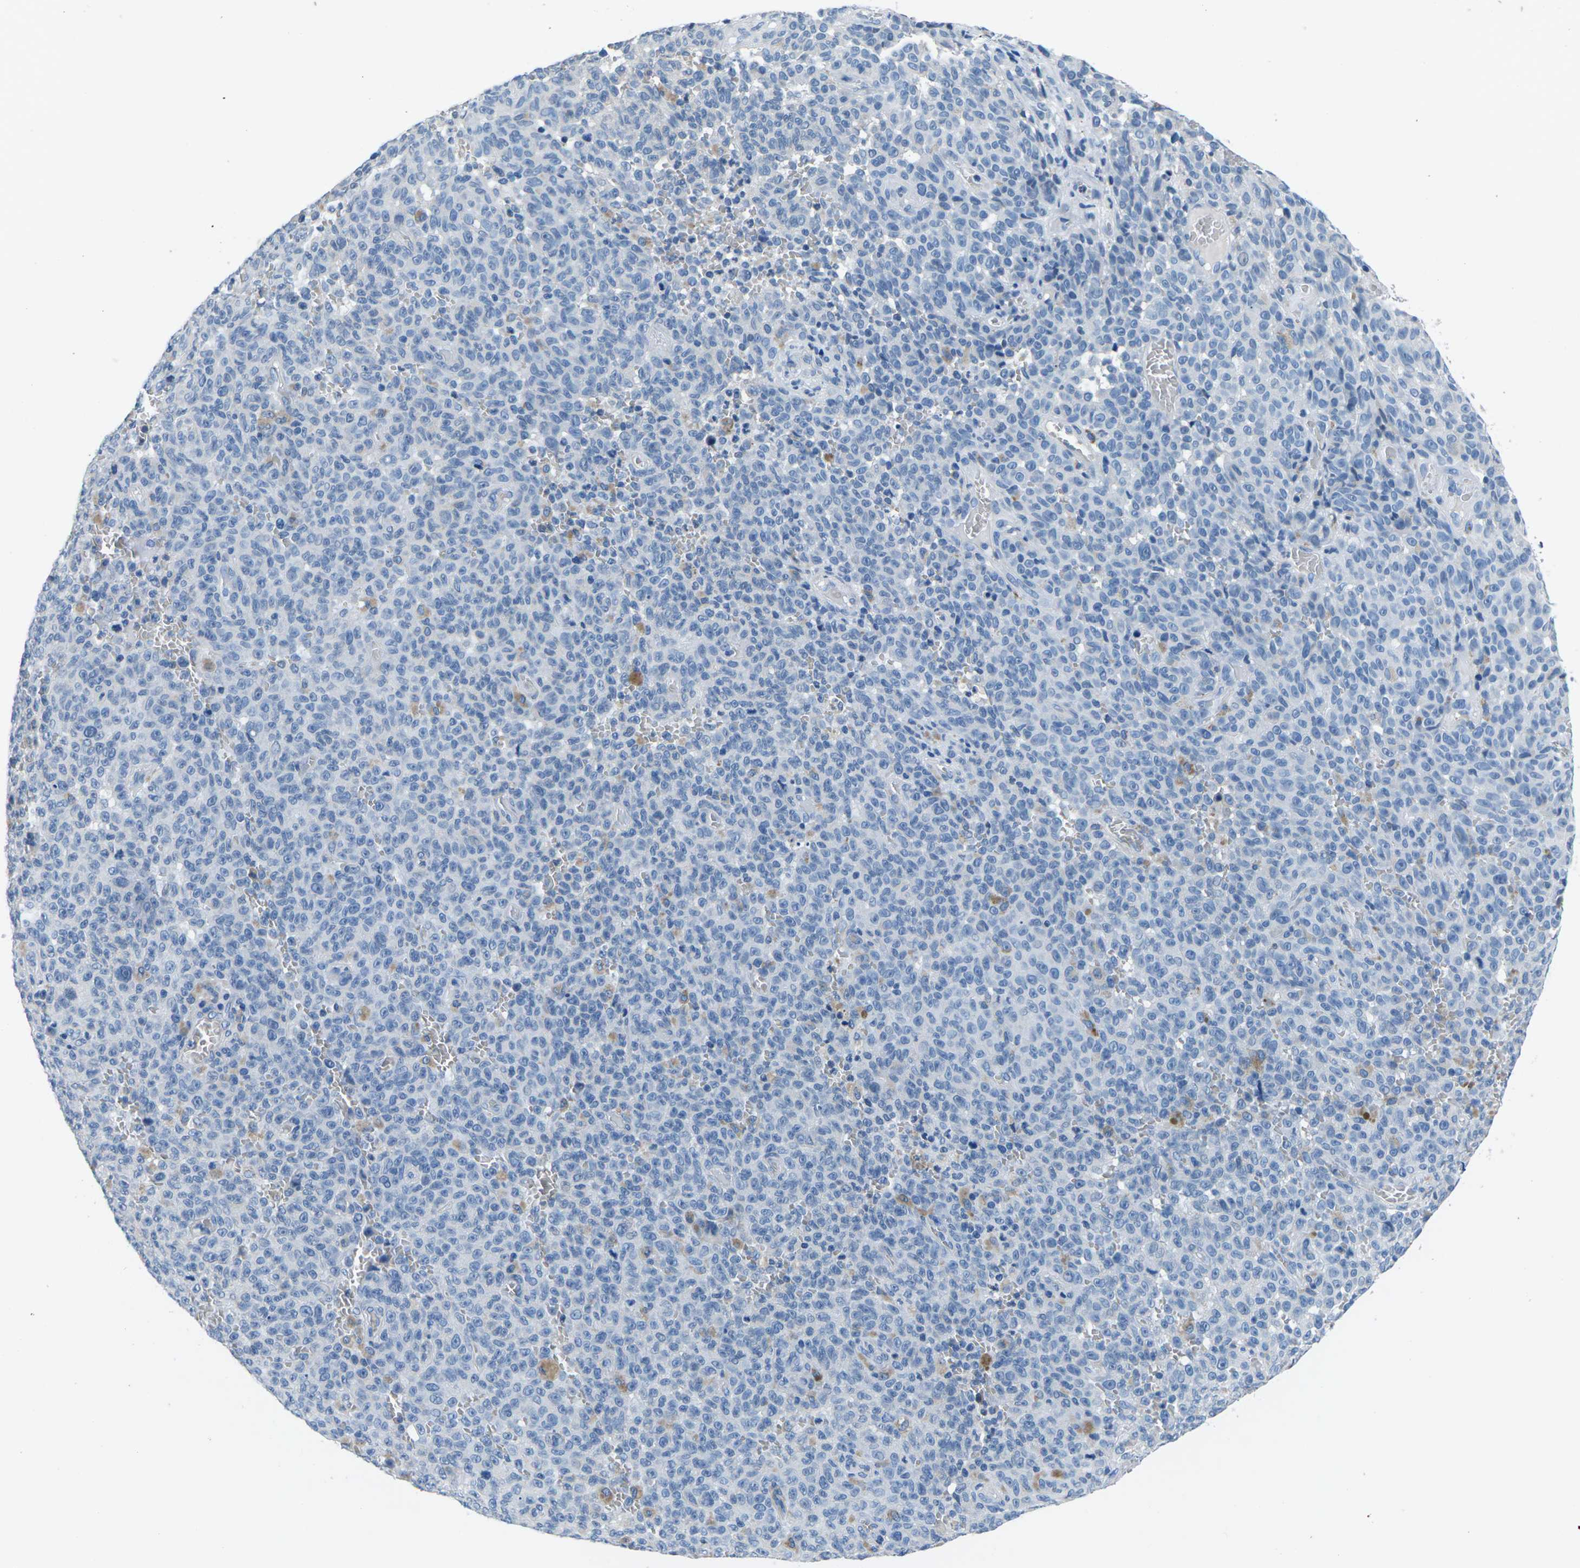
{"staining": {"intensity": "negative", "quantity": "none", "location": "none"}, "tissue": "melanoma", "cell_type": "Tumor cells", "image_type": "cancer", "snomed": [{"axis": "morphology", "description": "Malignant melanoma, NOS"}, {"axis": "topography", "description": "Skin"}], "caption": "Tumor cells show no significant staining in melanoma.", "gene": "UMOD", "patient": {"sex": "female", "age": 82}}